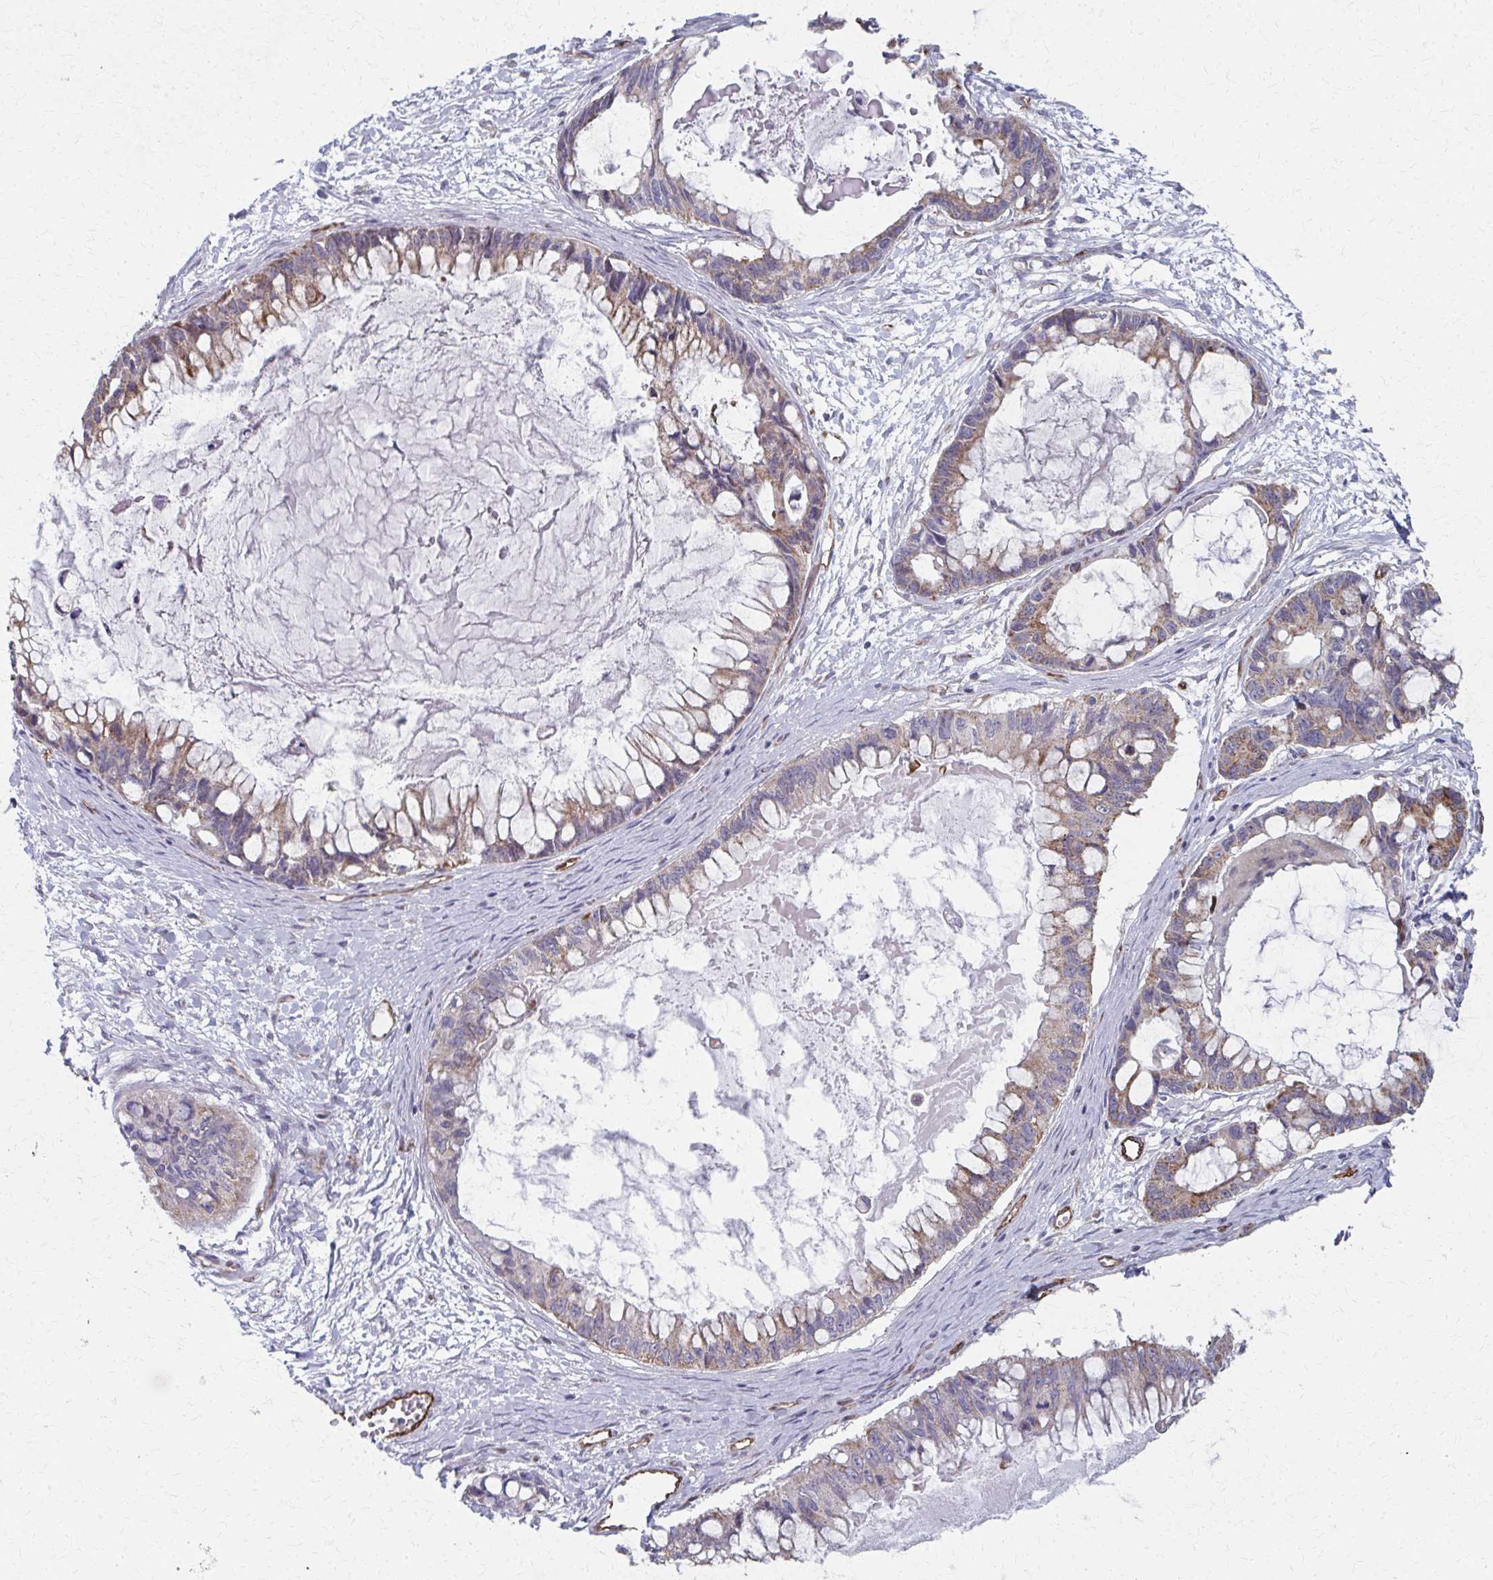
{"staining": {"intensity": "moderate", "quantity": ">75%", "location": "cytoplasmic/membranous"}, "tissue": "ovarian cancer", "cell_type": "Tumor cells", "image_type": "cancer", "snomed": [{"axis": "morphology", "description": "Cystadenocarcinoma, mucinous, NOS"}, {"axis": "topography", "description": "Ovary"}], "caption": "An immunohistochemistry (IHC) photomicrograph of tumor tissue is shown. Protein staining in brown labels moderate cytoplasmic/membranous positivity in ovarian mucinous cystadenocarcinoma within tumor cells.", "gene": "FAHD1", "patient": {"sex": "female", "age": 63}}